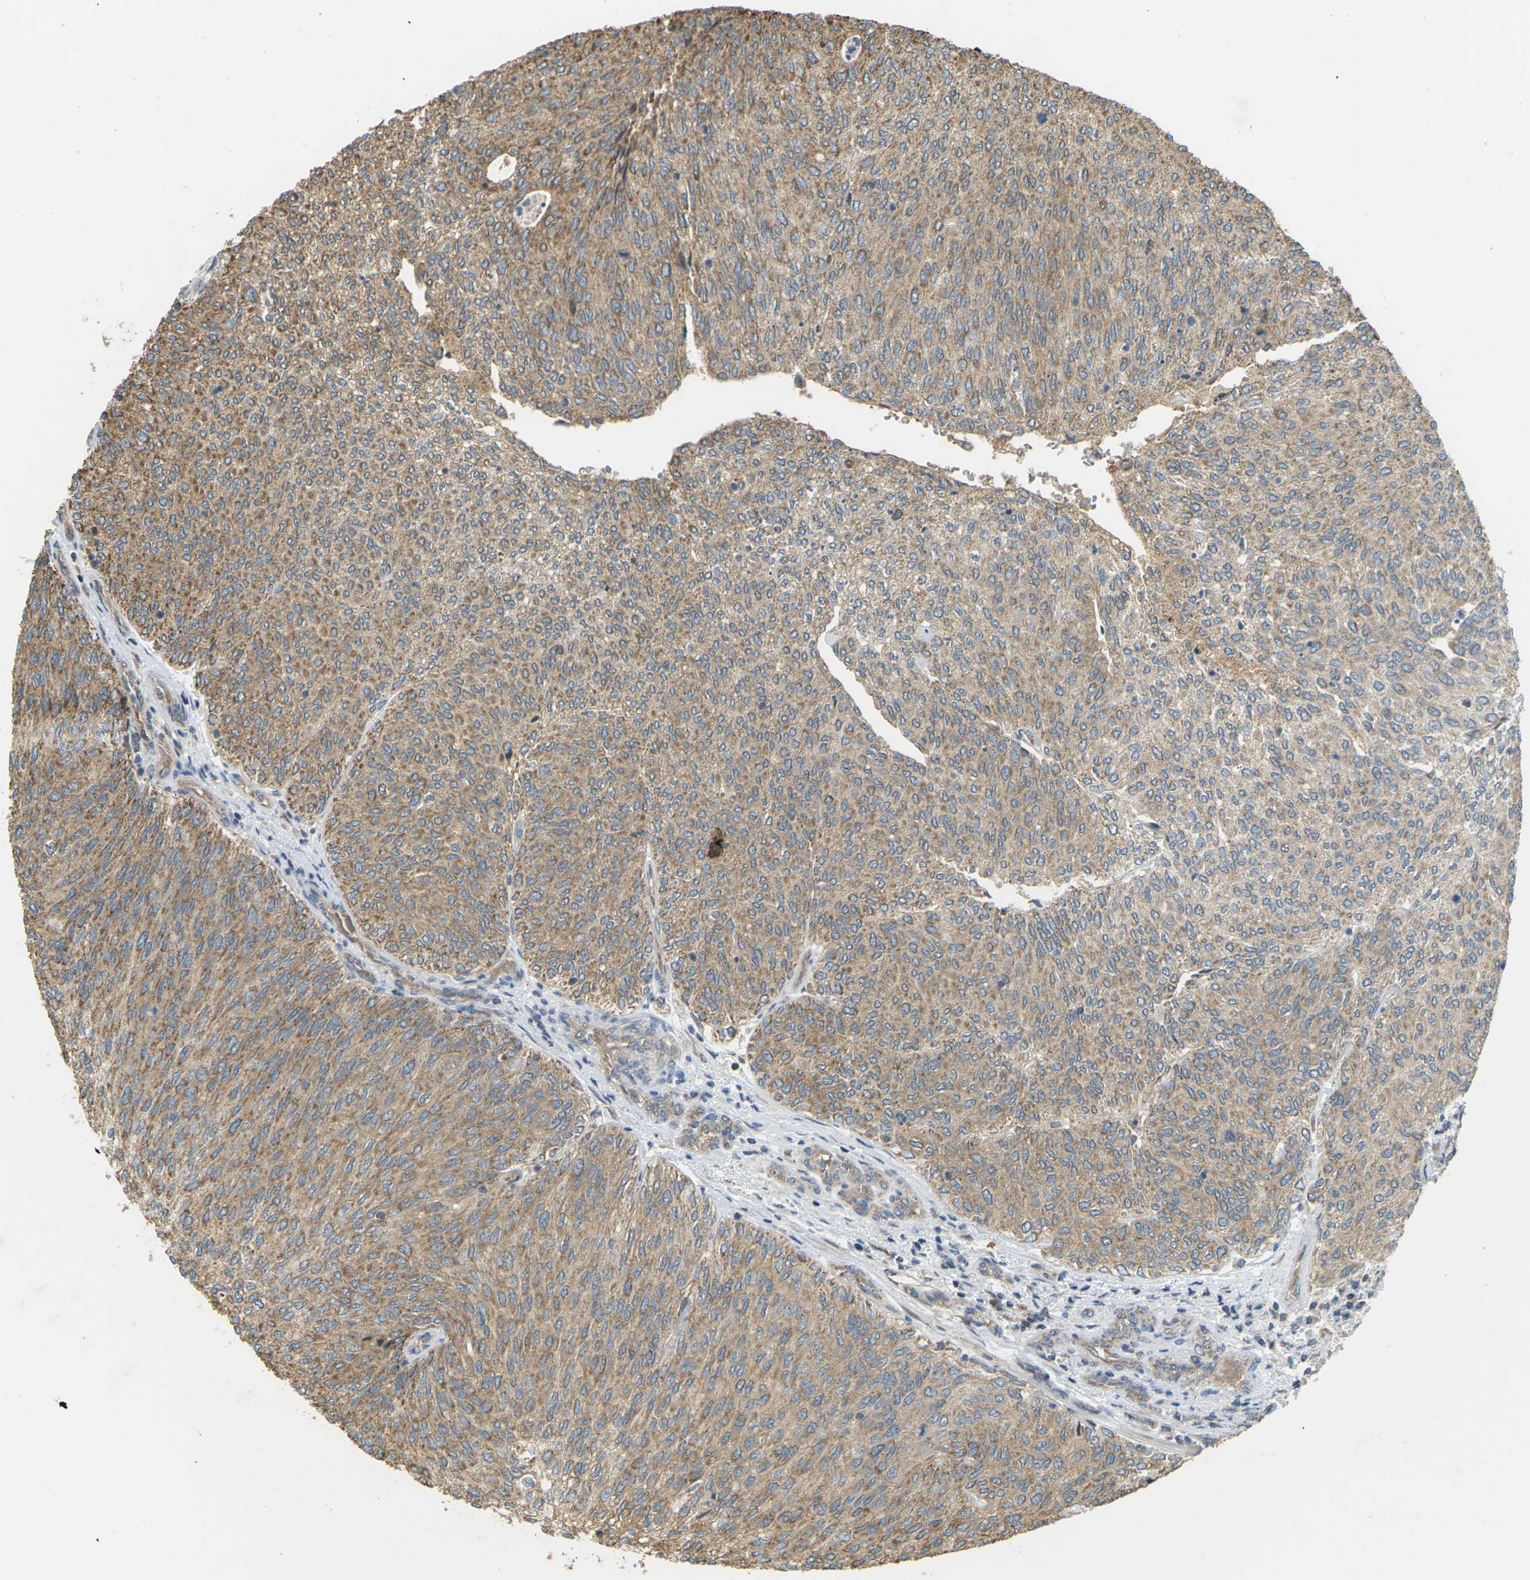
{"staining": {"intensity": "moderate", "quantity": ">75%", "location": "cytoplasmic/membranous"}, "tissue": "urothelial cancer", "cell_type": "Tumor cells", "image_type": "cancer", "snomed": [{"axis": "morphology", "description": "Urothelial carcinoma, Low grade"}, {"axis": "topography", "description": "Urinary bladder"}], "caption": "Urothelial cancer stained with DAB (3,3'-diaminobenzidine) immunohistochemistry displays medium levels of moderate cytoplasmic/membranous positivity in about >75% of tumor cells.", "gene": "KSR1", "patient": {"sex": "female", "age": 79}}